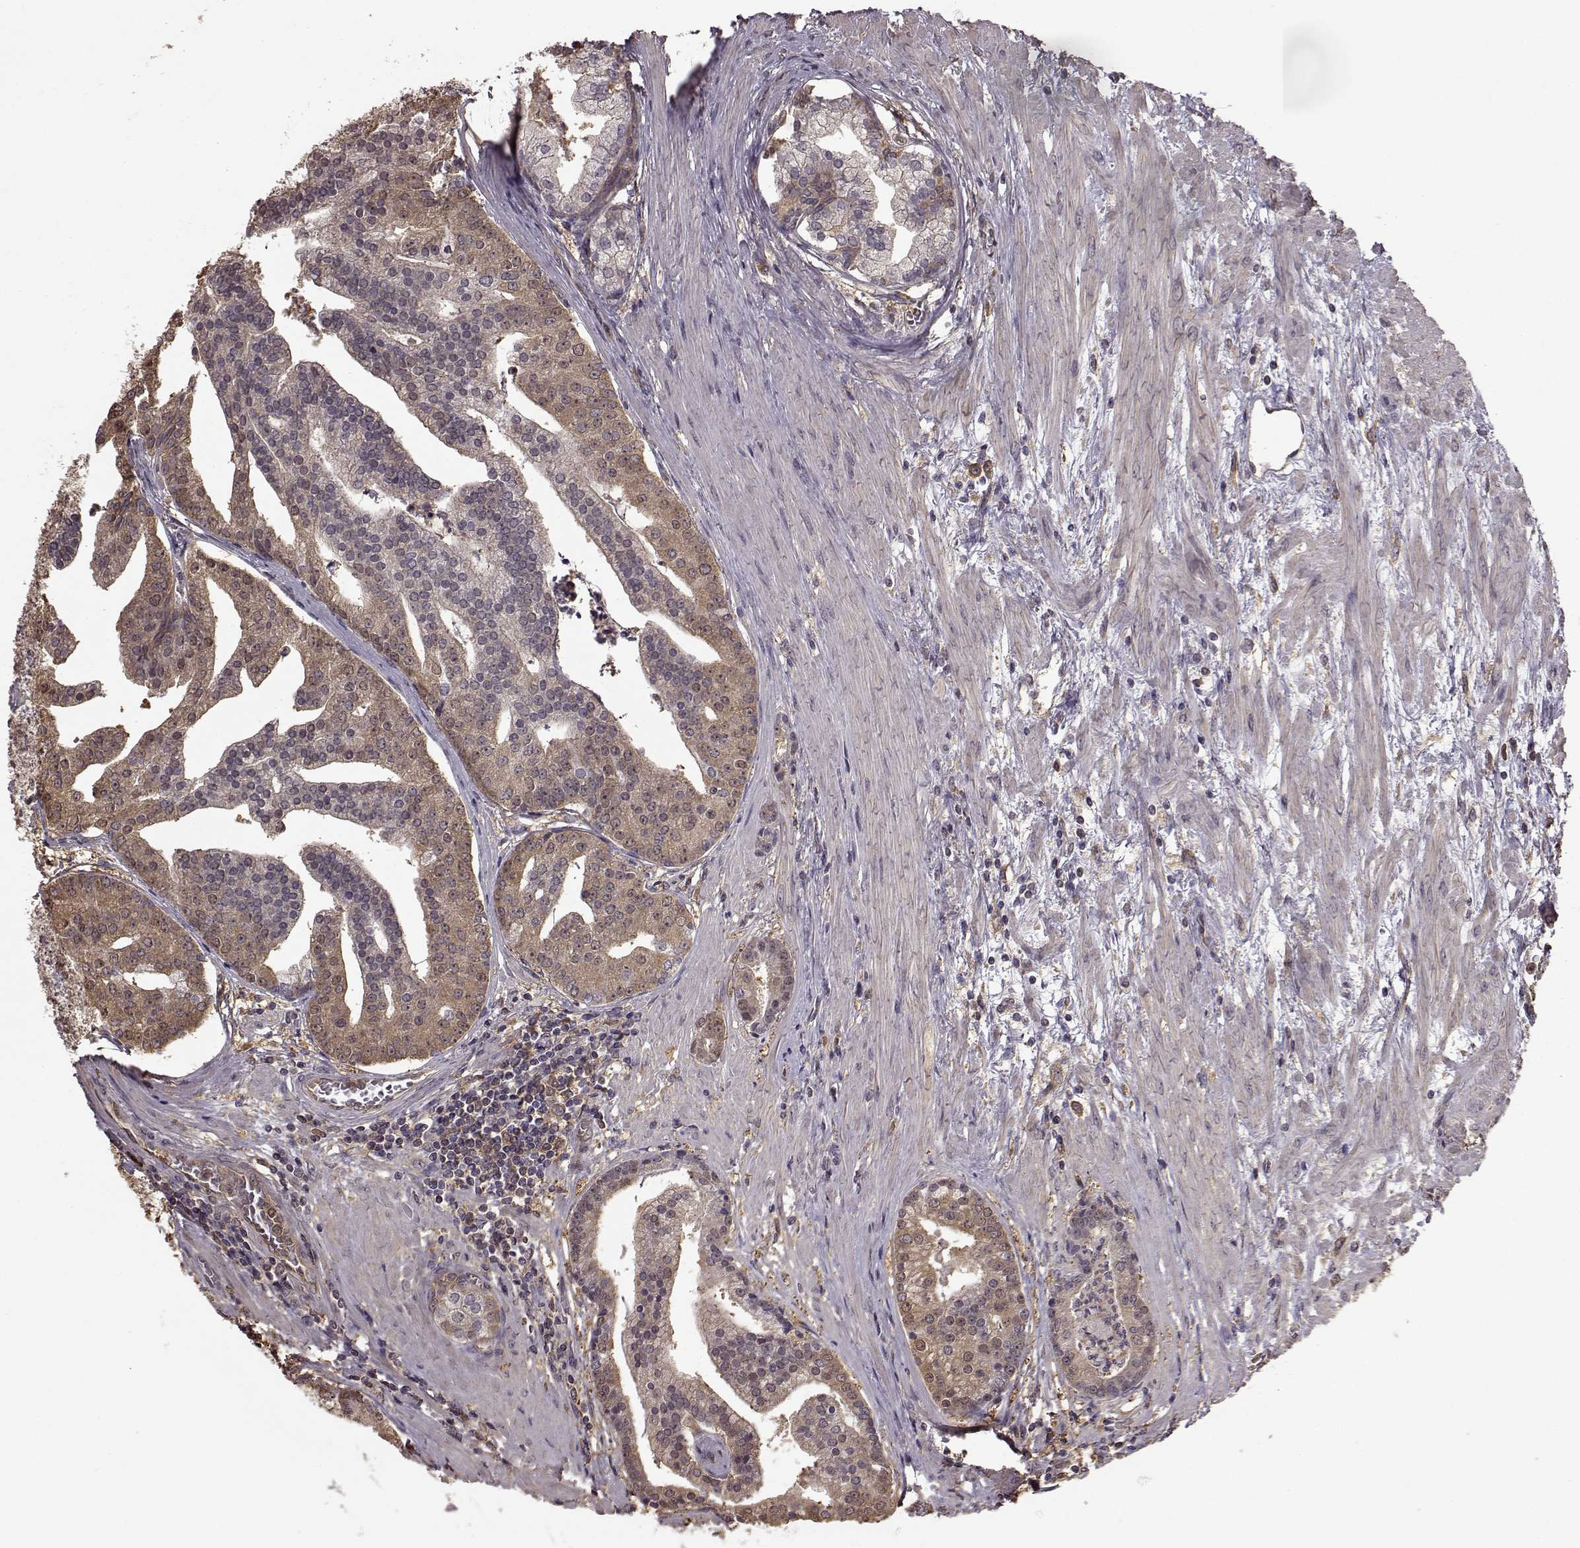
{"staining": {"intensity": "moderate", "quantity": "25%-75%", "location": "cytoplasmic/membranous"}, "tissue": "prostate cancer", "cell_type": "Tumor cells", "image_type": "cancer", "snomed": [{"axis": "morphology", "description": "Adenocarcinoma, NOS"}, {"axis": "topography", "description": "Prostate and seminal vesicle, NOS"}, {"axis": "topography", "description": "Prostate"}], "caption": "About 25%-75% of tumor cells in human prostate cancer (adenocarcinoma) show moderate cytoplasmic/membranous protein expression as visualized by brown immunohistochemical staining.", "gene": "NME1-NME2", "patient": {"sex": "male", "age": 44}}